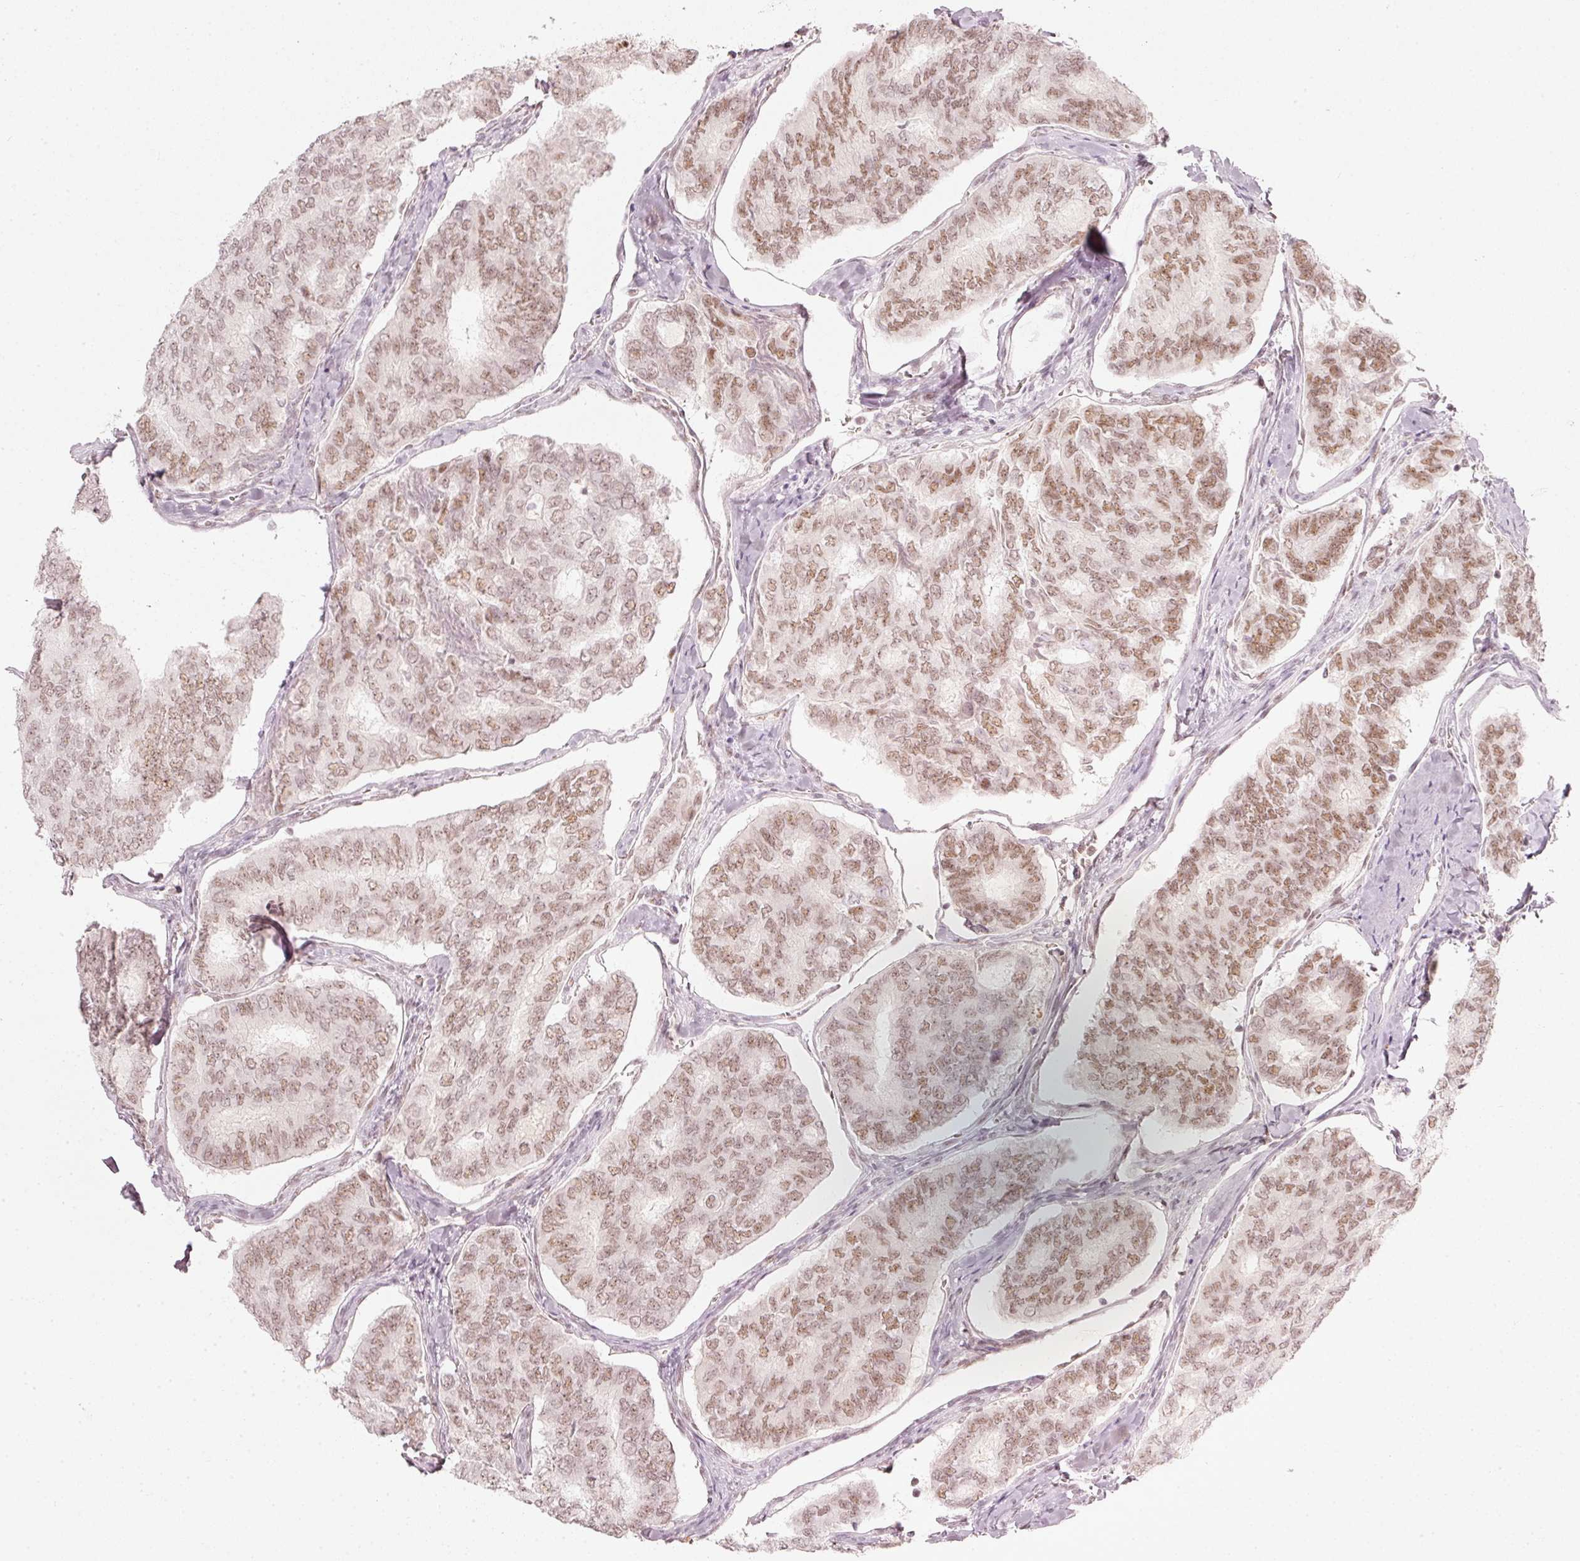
{"staining": {"intensity": "moderate", "quantity": ">75%", "location": "nuclear"}, "tissue": "thyroid cancer", "cell_type": "Tumor cells", "image_type": "cancer", "snomed": [{"axis": "morphology", "description": "Papillary adenocarcinoma, NOS"}, {"axis": "topography", "description": "Thyroid gland"}], "caption": "Protein analysis of thyroid papillary adenocarcinoma tissue shows moderate nuclear positivity in about >75% of tumor cells. Using DAB (3,3'-diaminobenzidine) (brown) and hematoxylin (blue) stains, captured at high magnification using brightfield microscopy.", "gene": "PPP1R10", "patient": {"sex": "female", "age": 35}}